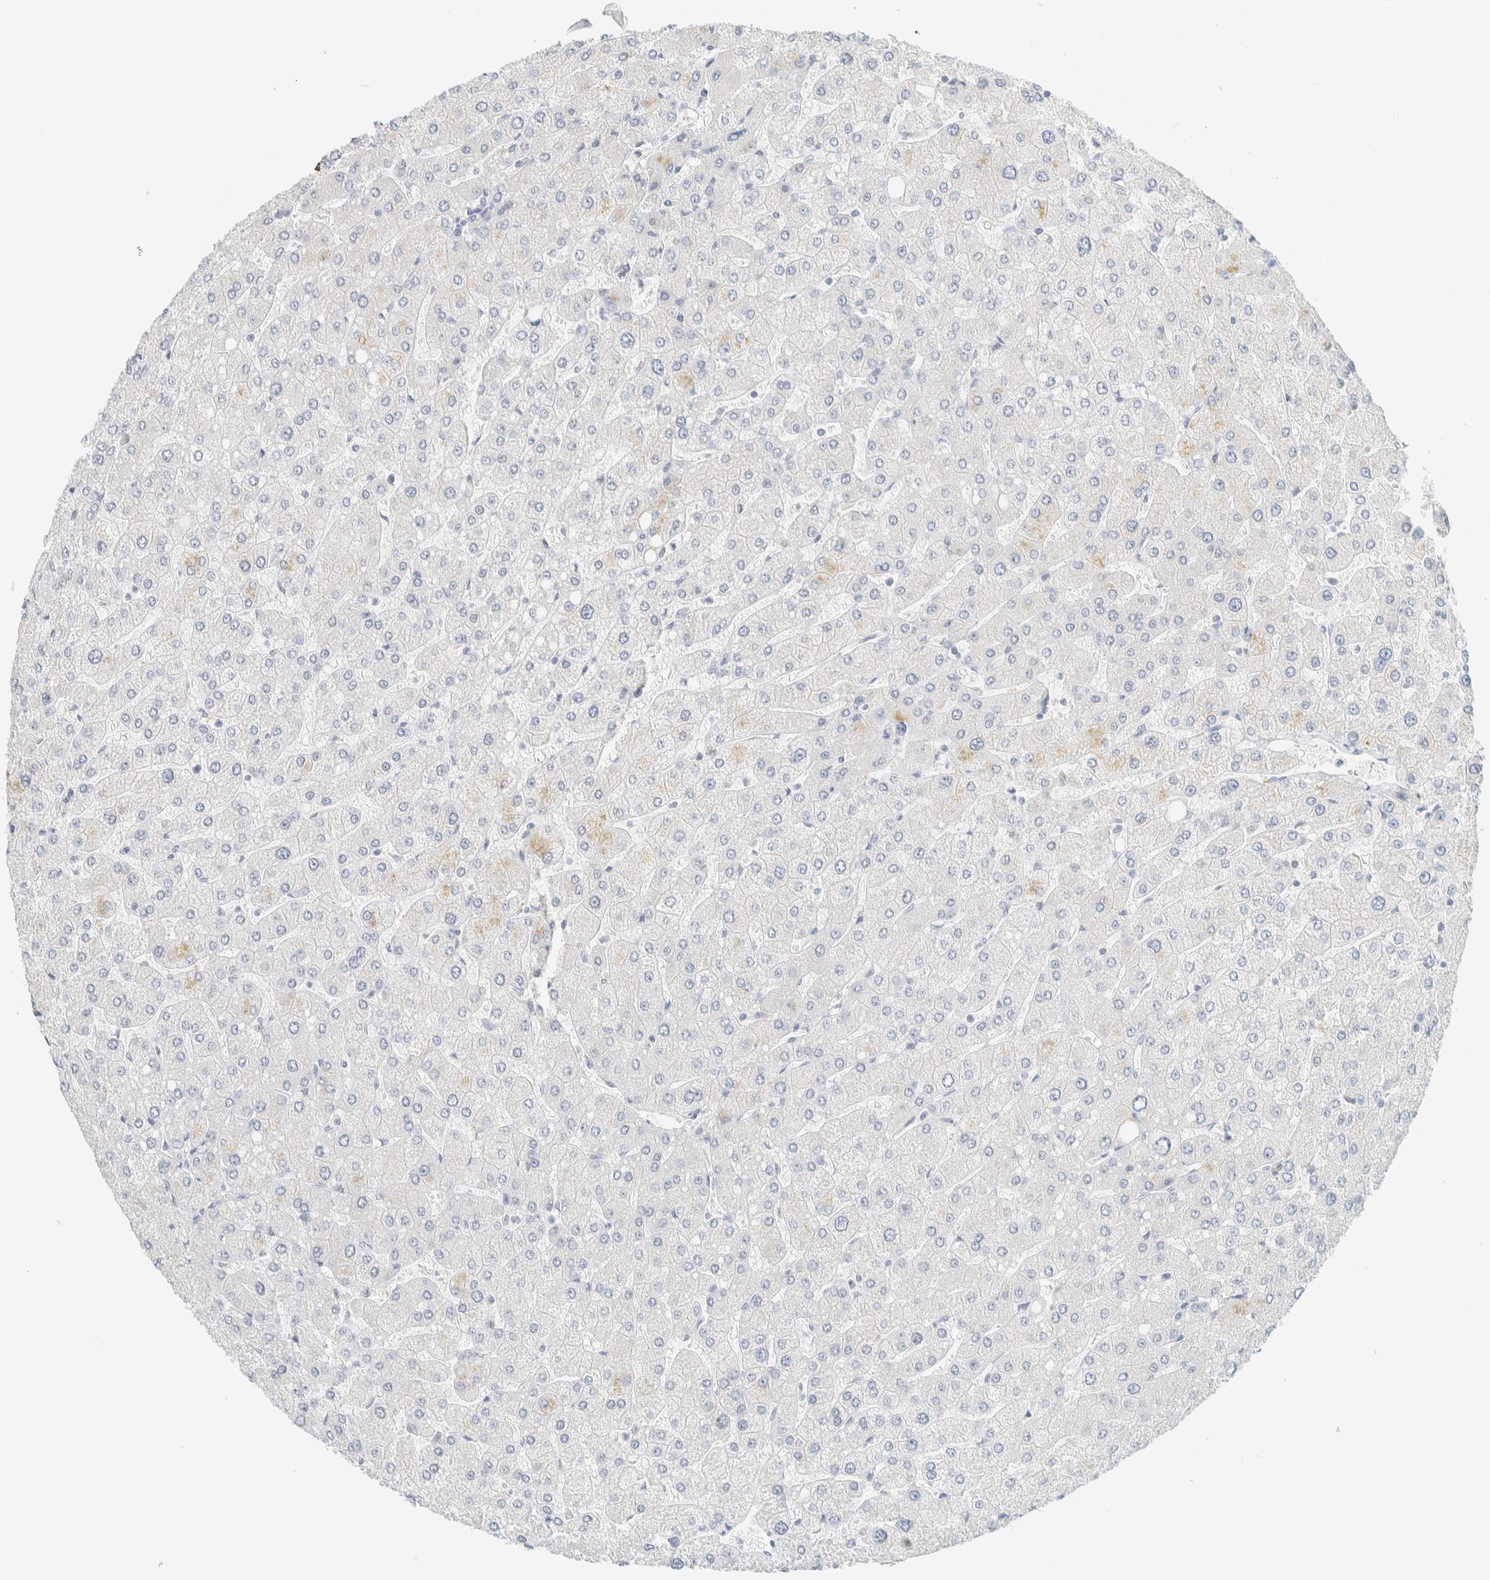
{"staining": {"intensity": "negative", "quantity": "none", "location": "none"}, "tissue": "liver", "cell_type": "Cholangiocytes", "image_type": "normal", "snomed": [{"axis": "morphology", "description": "Normal tissue, NOS"}, {"axis": "topography", "description": "Liver"}], "caption": "An immunohistochemistry image of benign liver is shown. There is no staining in cholangiocytes of liver. The staining is performed using DAB (3,3'-diaminobenzidine) brown chromogen with nuclei counter-stained in using hematoxylin.", "gene": "AARSD1", "patient": {"sex": "male", "age": 55}}